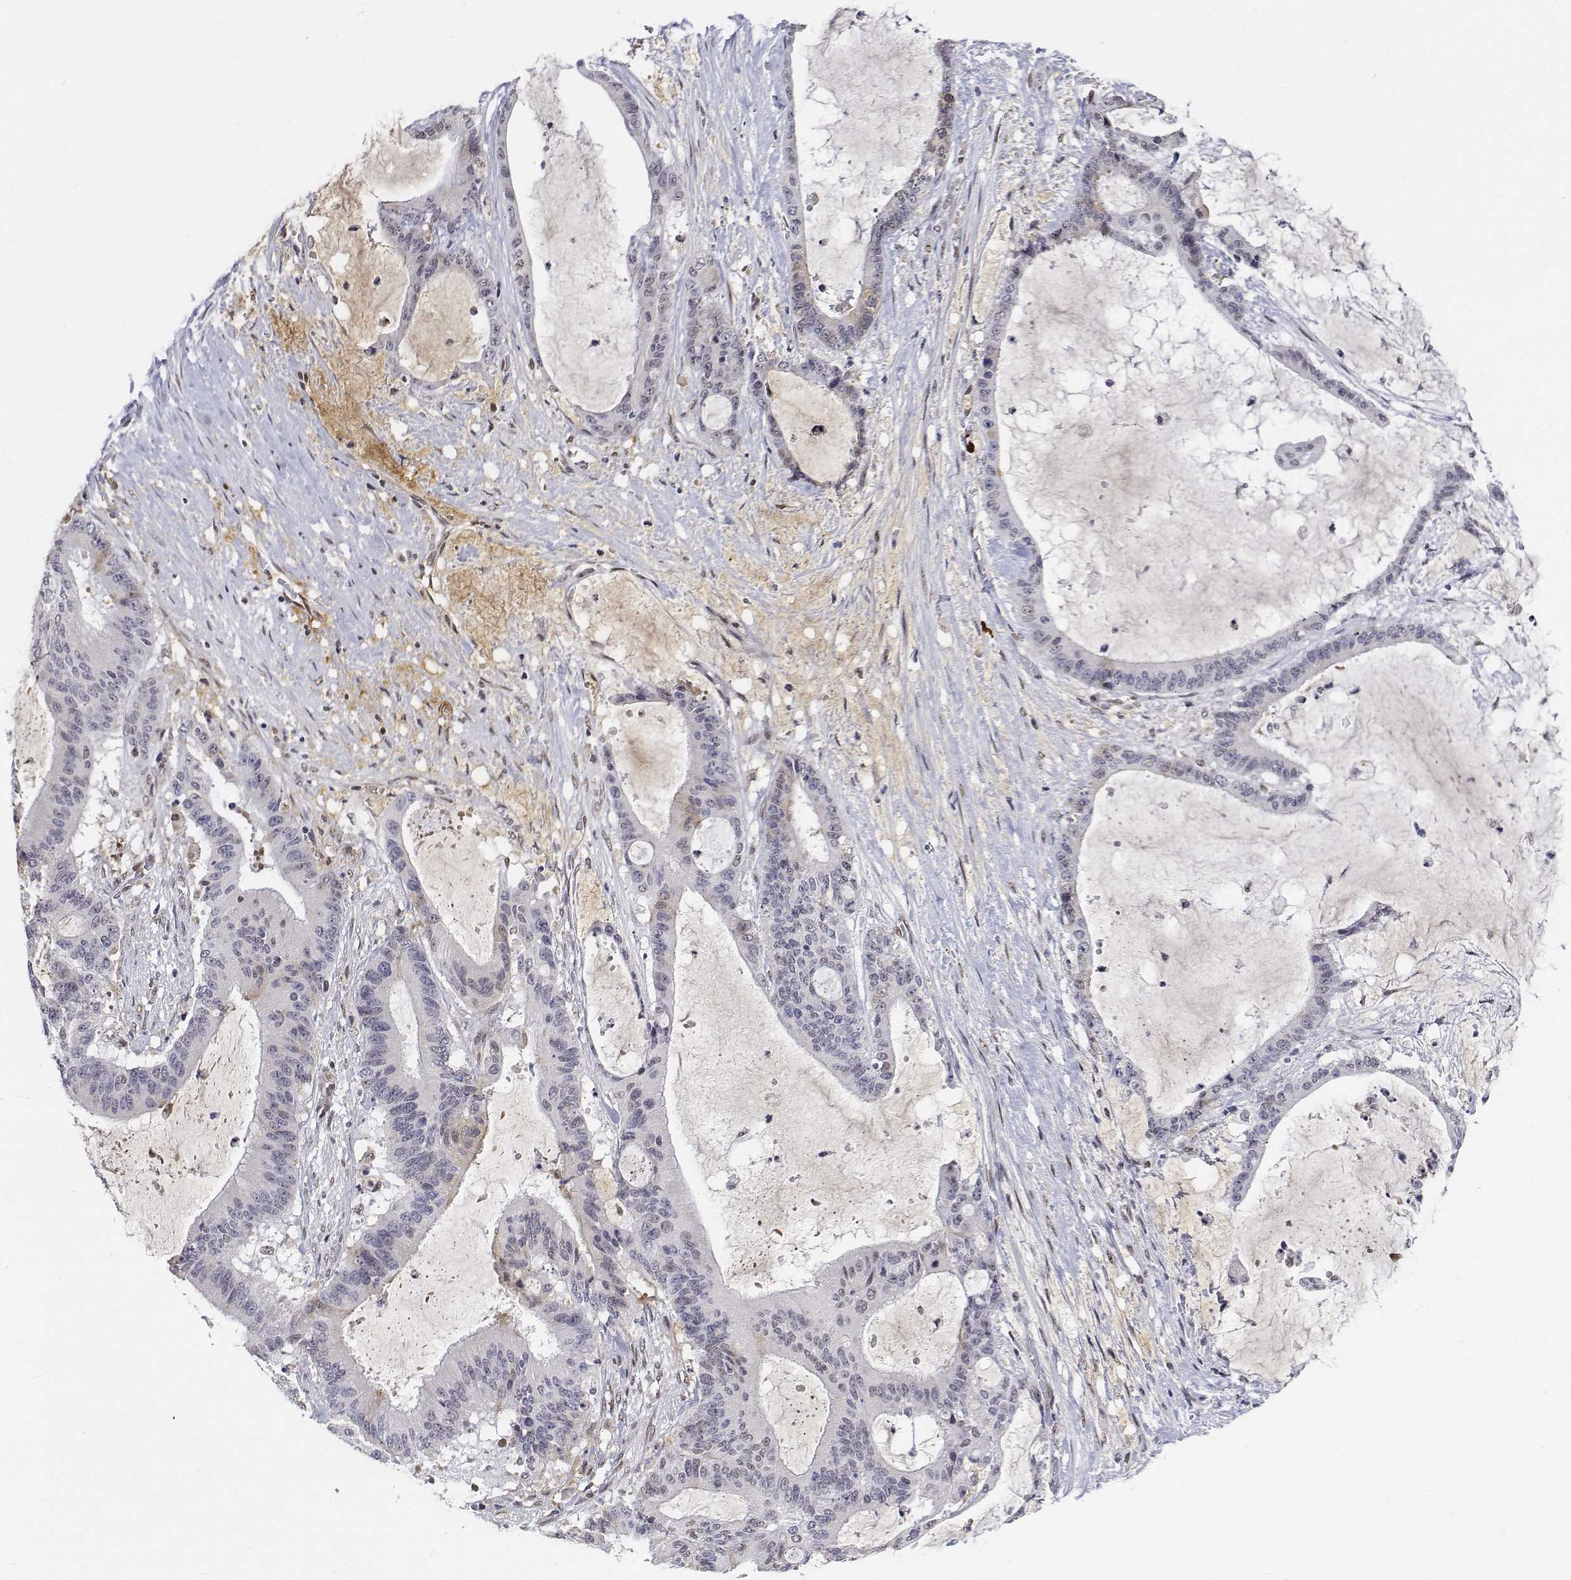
{"staining": {"intensity": "negative", "quantity": "none", "location": "none"}, "tissue": "liver cancer", "cell_type": "Tumor cells", "image_type": "cancer", "snomed": [{"axis": "morphology", "description": "Normal tissue, NOS"}, {"axis": "morphology", "description": "Cholangiocarcinoma"}, {"axis": "topography", "description": "Liver"}, {"axis": "topography", "description": "Peripheral nerve tissue"}], "caption": "A histopathology image of liver cancer stained for a protein demonstrates no brown staining in tumor cells.", "gene": "ATRX", "patient": {"sex": "female", "age": 73}}